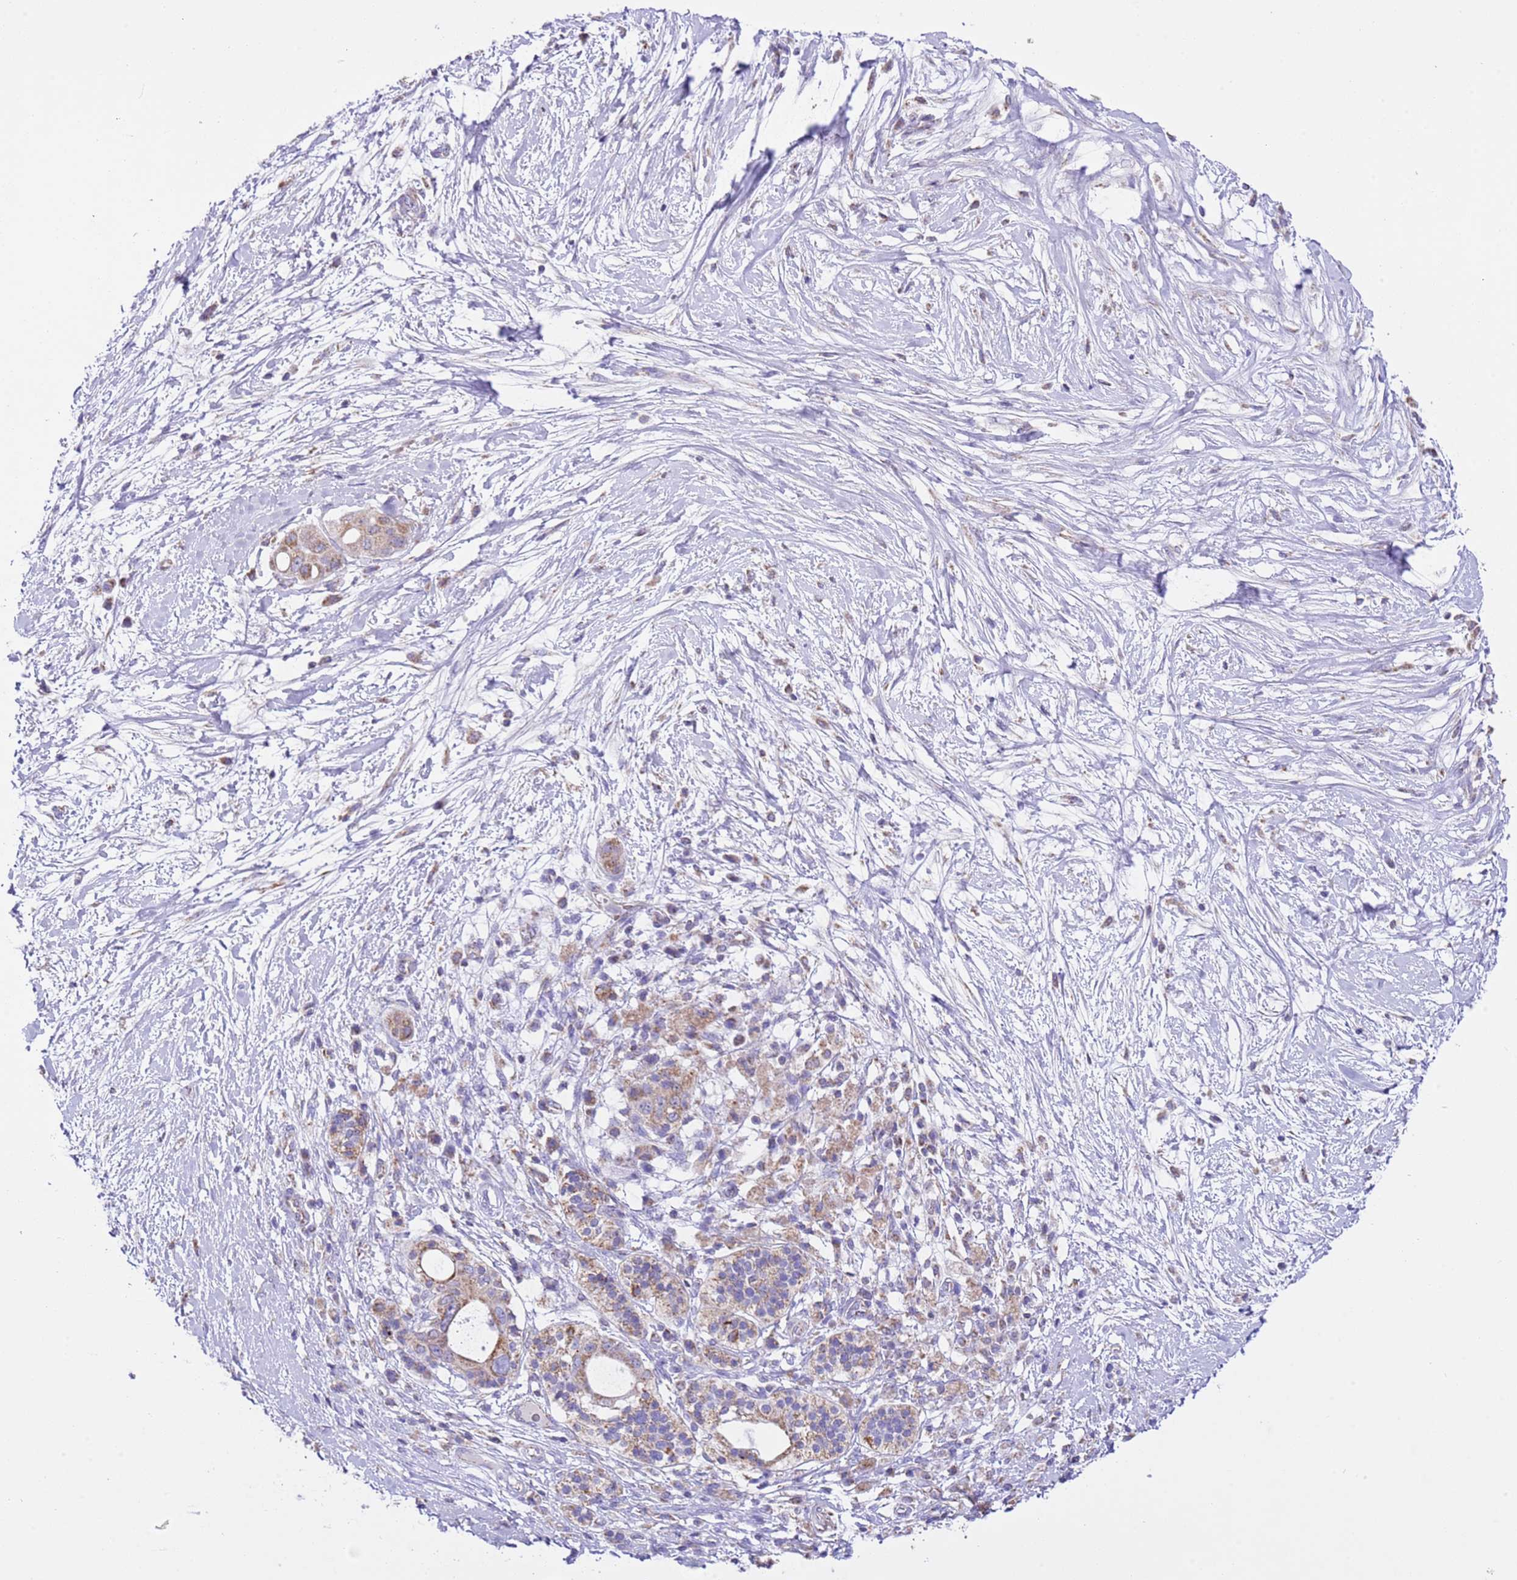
{"staining": {"intensity": "moderate", "quantity": ">75%", "location": "cytoplasmic/membranous"}, "tissue": "pancreatic cancer", "cell_type": "Tumor cells", "image_type": "cancer", "snomed": [{"axis": "morphology", "description": "Adenocarcinoma, NOS"}, {"axis": "topography", "description": "Pancreas"}], "caption": "Immunohistochemical staining of human adenocarcinoma (pancreatic) exhibits medium levels of moderate cytoplasmic/membranous staining in about >75% of tumor cells.", "gene": "TEKTIP1", "patient": {"sex": "male", "age": 68}}